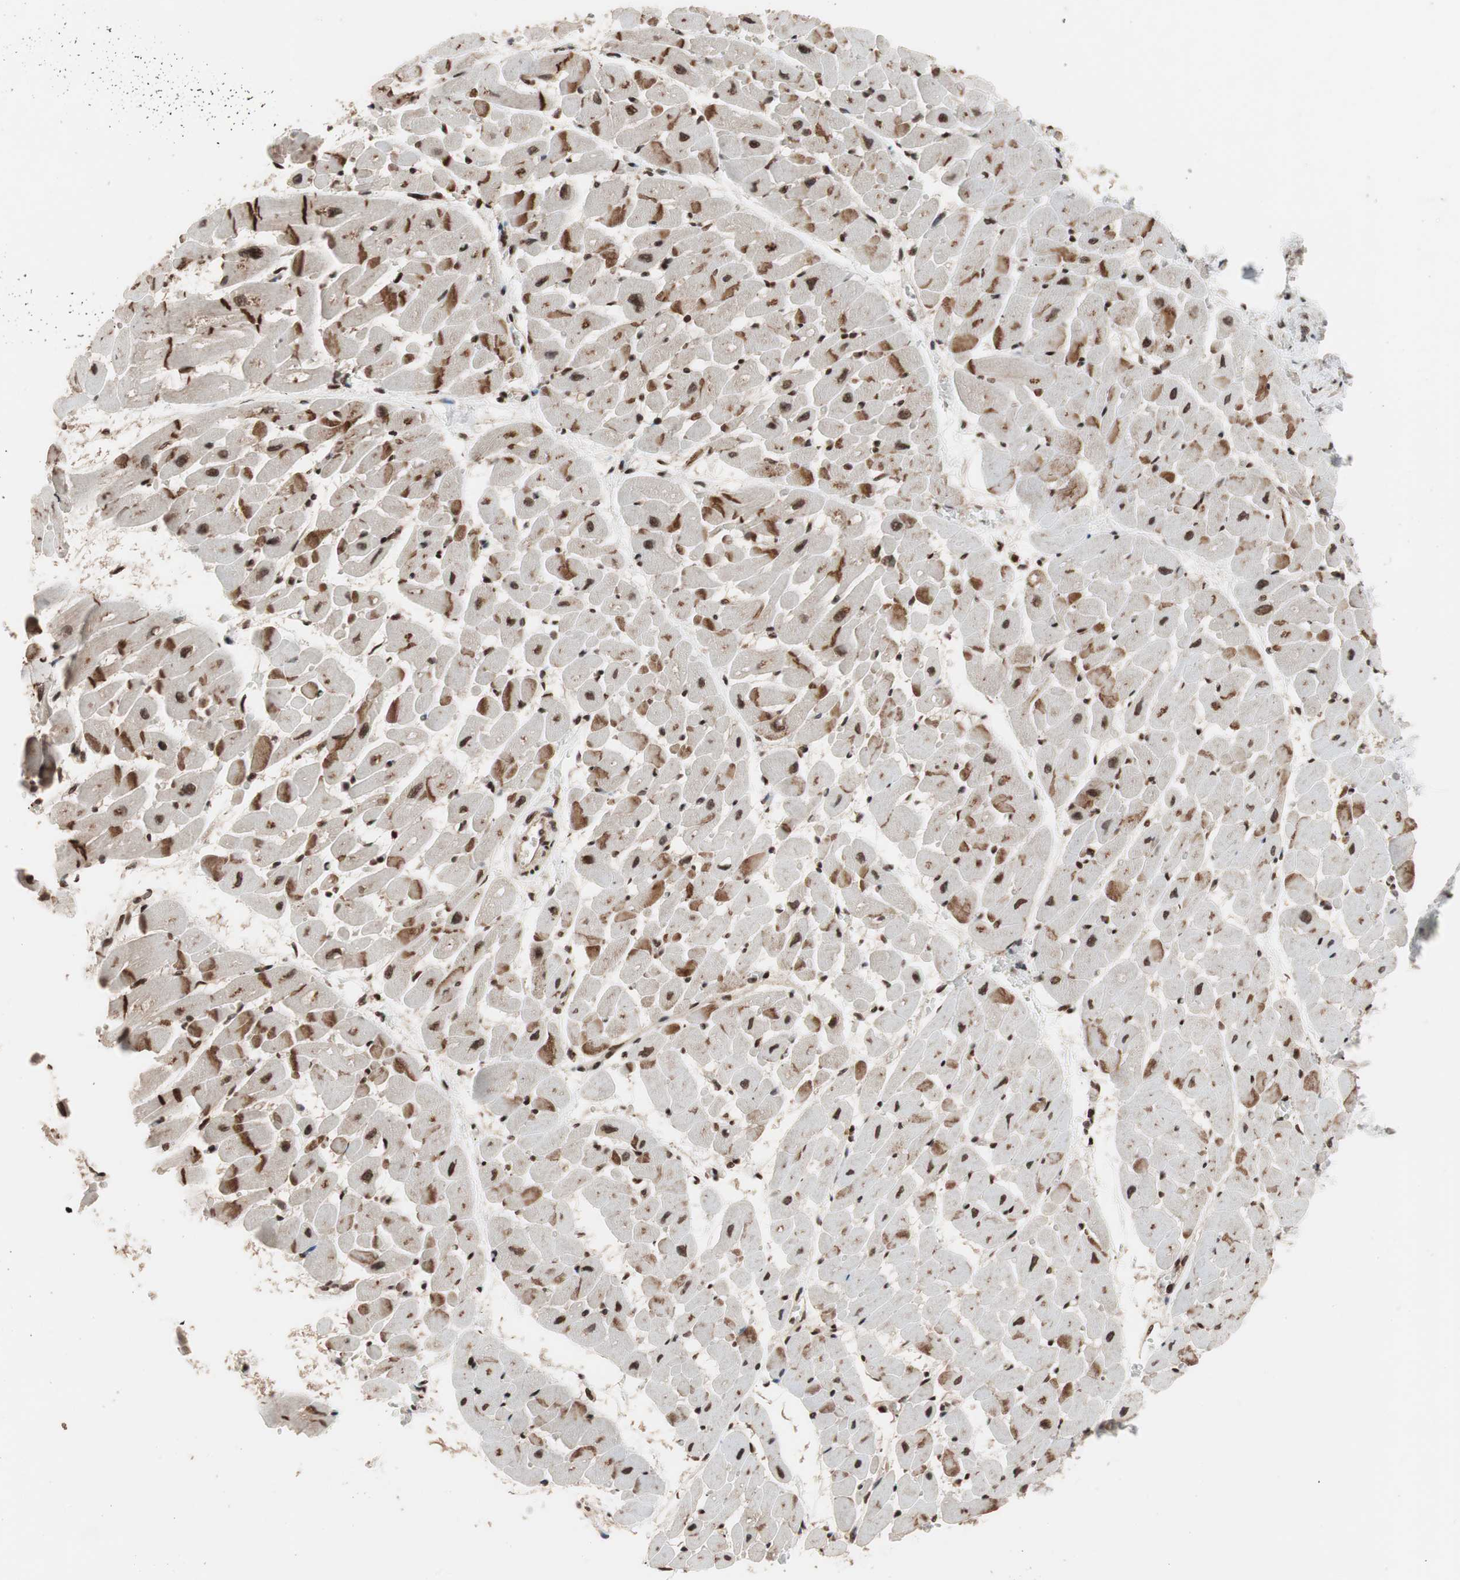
{"staining": {"intensity": "strong", "quantity": "25%-75%", "location": "cytoplasmic/membranous,nuclear"}, "tissue": "heart muscle", "cell_type": "Cardiomyocytes", "image_type": "normal", "snomed": [{"axis": "morphology", "description": "Normal tissue, NOS"}, {"axis": "topography", "description": "Heart"}], "caption": "High-magnification brightfield microscopy of normal heart muscle stained with DAB (brown) and counterstained with hematoxylin (blue). cardiomyocytes exhibit strong cytoplasmic/membranous,nuclear expression is appreciated in about25%-75% of cells.", "gene": "ZFC3H1", "patient": {"sex": "male", "age": 45}}